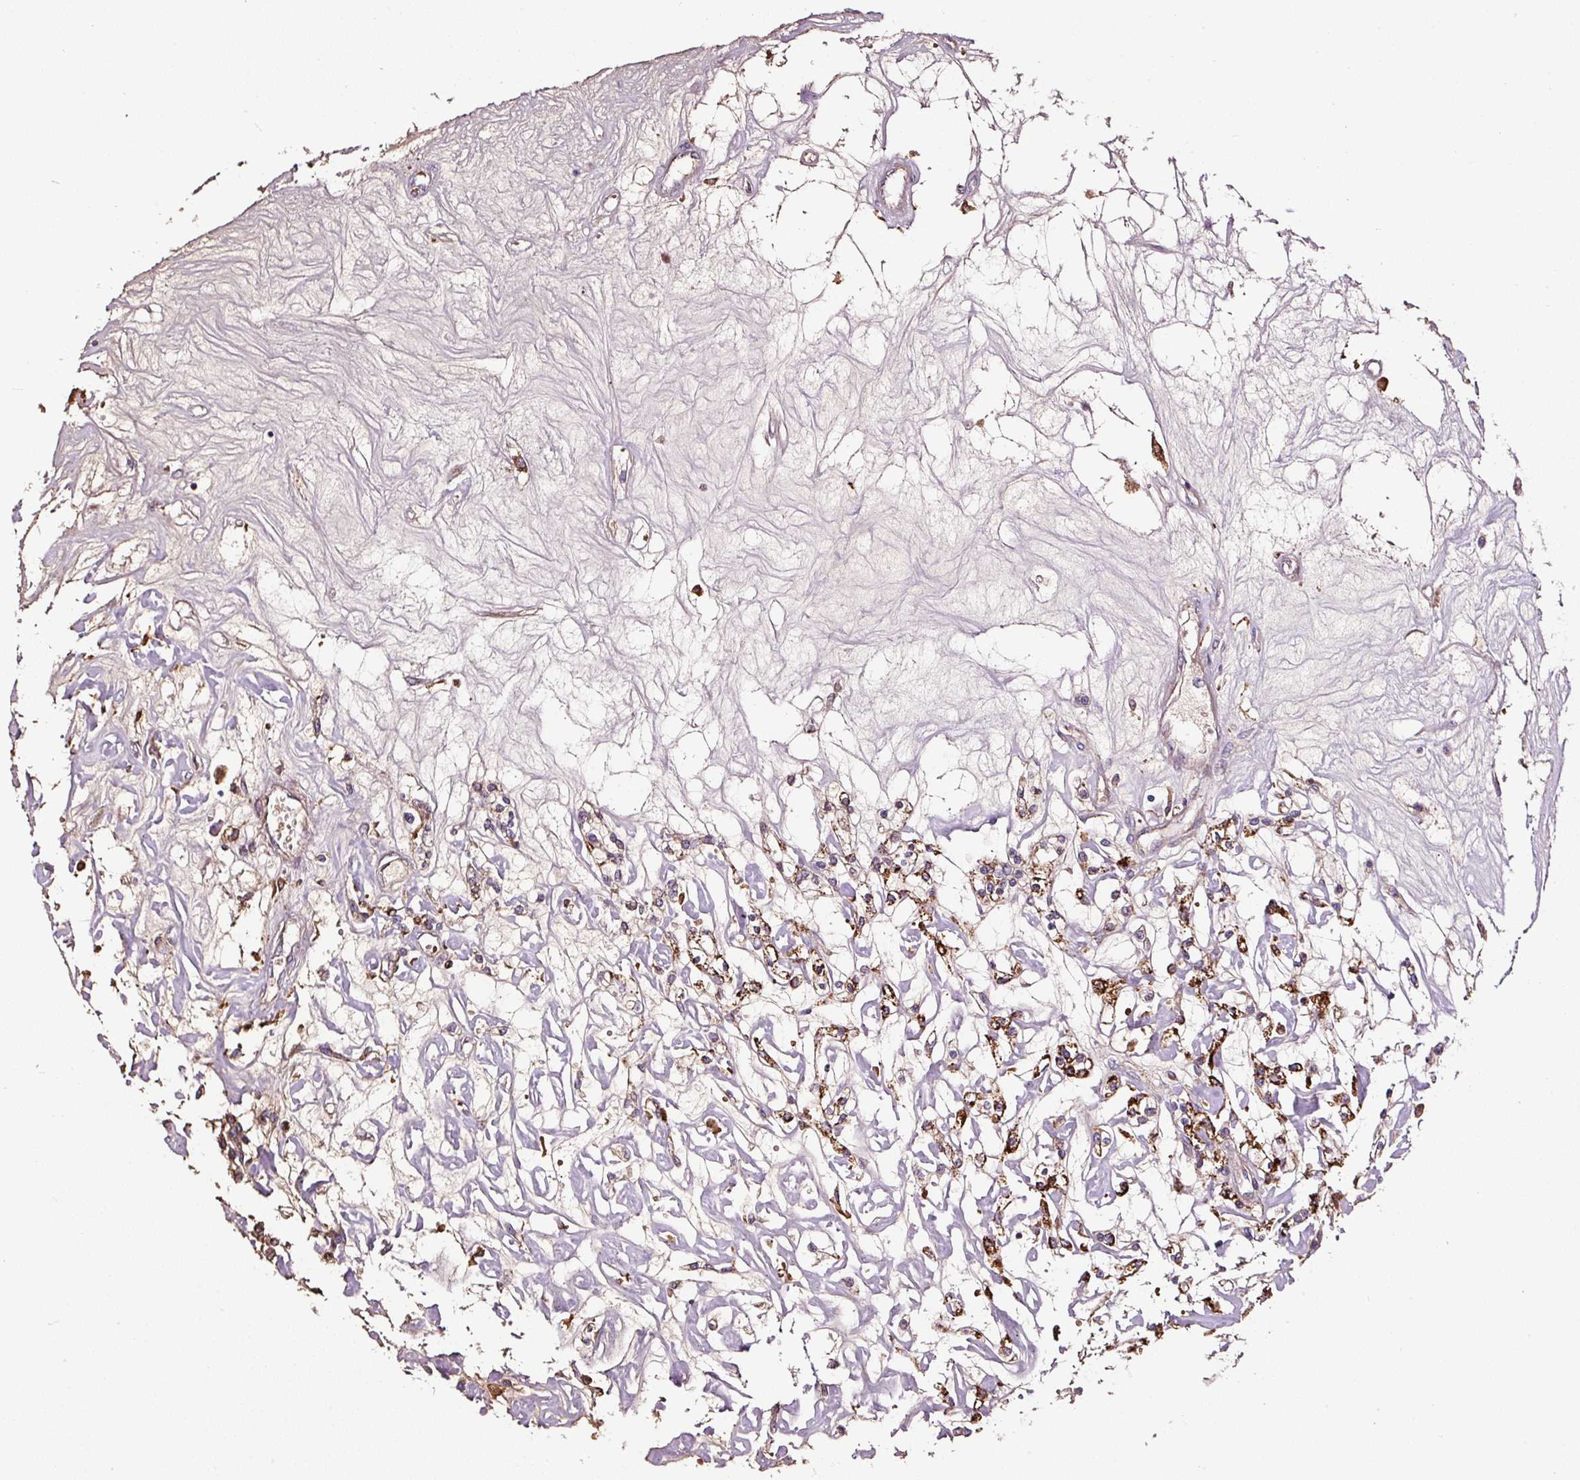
{"staining": {"intensity": "strong", "quantity": "<25%", "location": "cytoplasmic/membranous"}, "tissue": "renal cancer", "cell_type": "Tumor cells", "image_type": "cancer", "snomed": [{"axis": "morphology", "description": "Adenocarcinoma, NOS"}, {"axis": "topography", "description": "Kidney"}], "caption": "About <25% of tumor cells in human renal cancer reveal strong cytoplasmic/membranous protein positivity as visualized by brown immunohistochemical staining.", "gene": "LRRC24", "patient": {"sex": "female", "age": 59}}